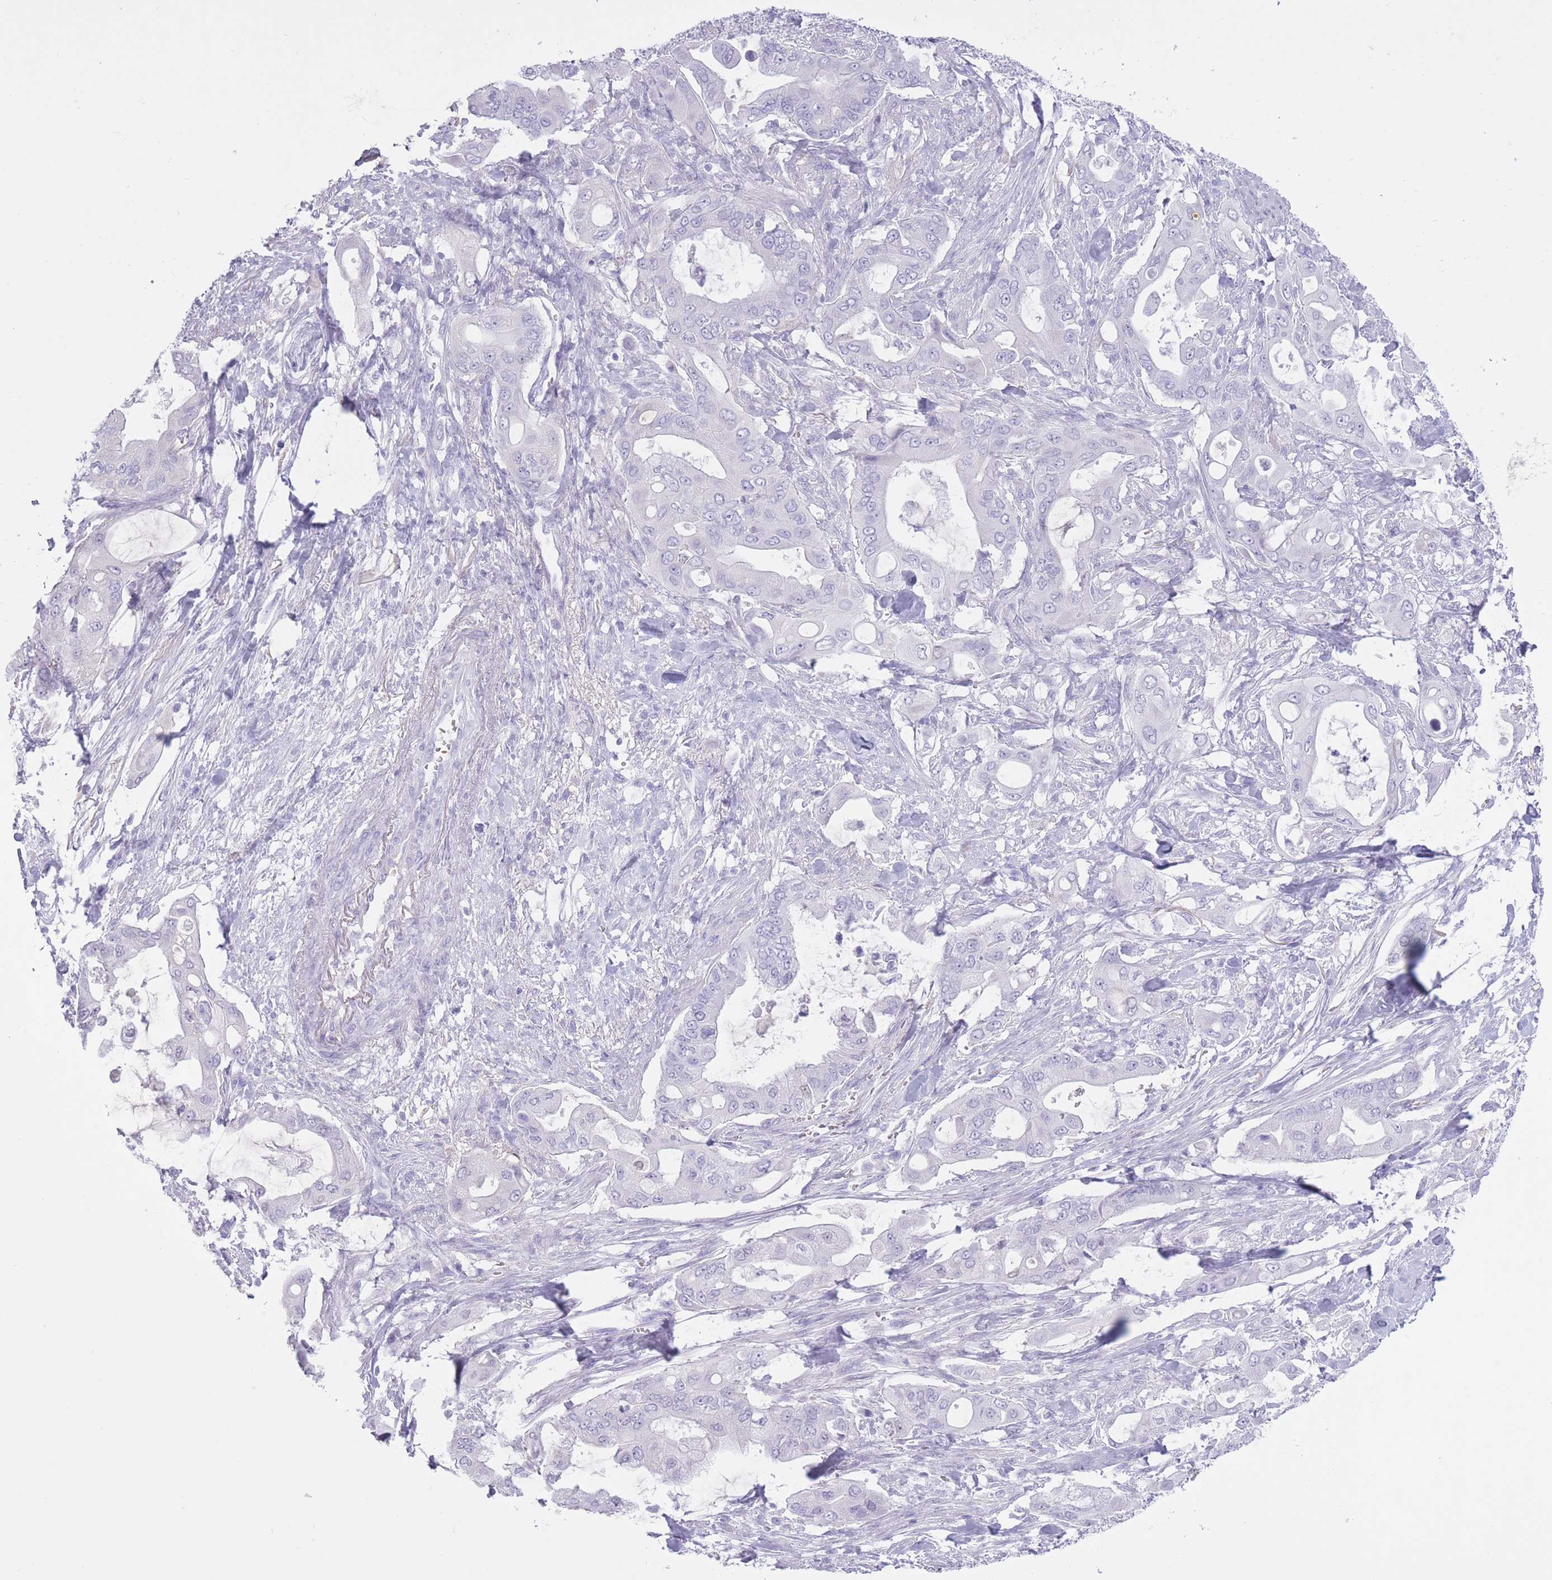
{"staining": {"intensity": "negative", "quantity": "none", "location": "none"}, "tissue": "pancreatic cancer", "cell_type": "Tumor cells", "image_type": "cancer", "snomed": [{"axis": "morphology", "description": "Adenocarcinoma, NOS"}, {"axis": "topography", "description": "Pancreas"}], "caption": "Immunohistochemistry of pancreatic cancer (adenocarcinoma) shows no expression in tumor cells. (DAB immunohistochemistry, high magnification).", "gene": "AP3S2", "patient": {"sex": "male", "age": 57}}